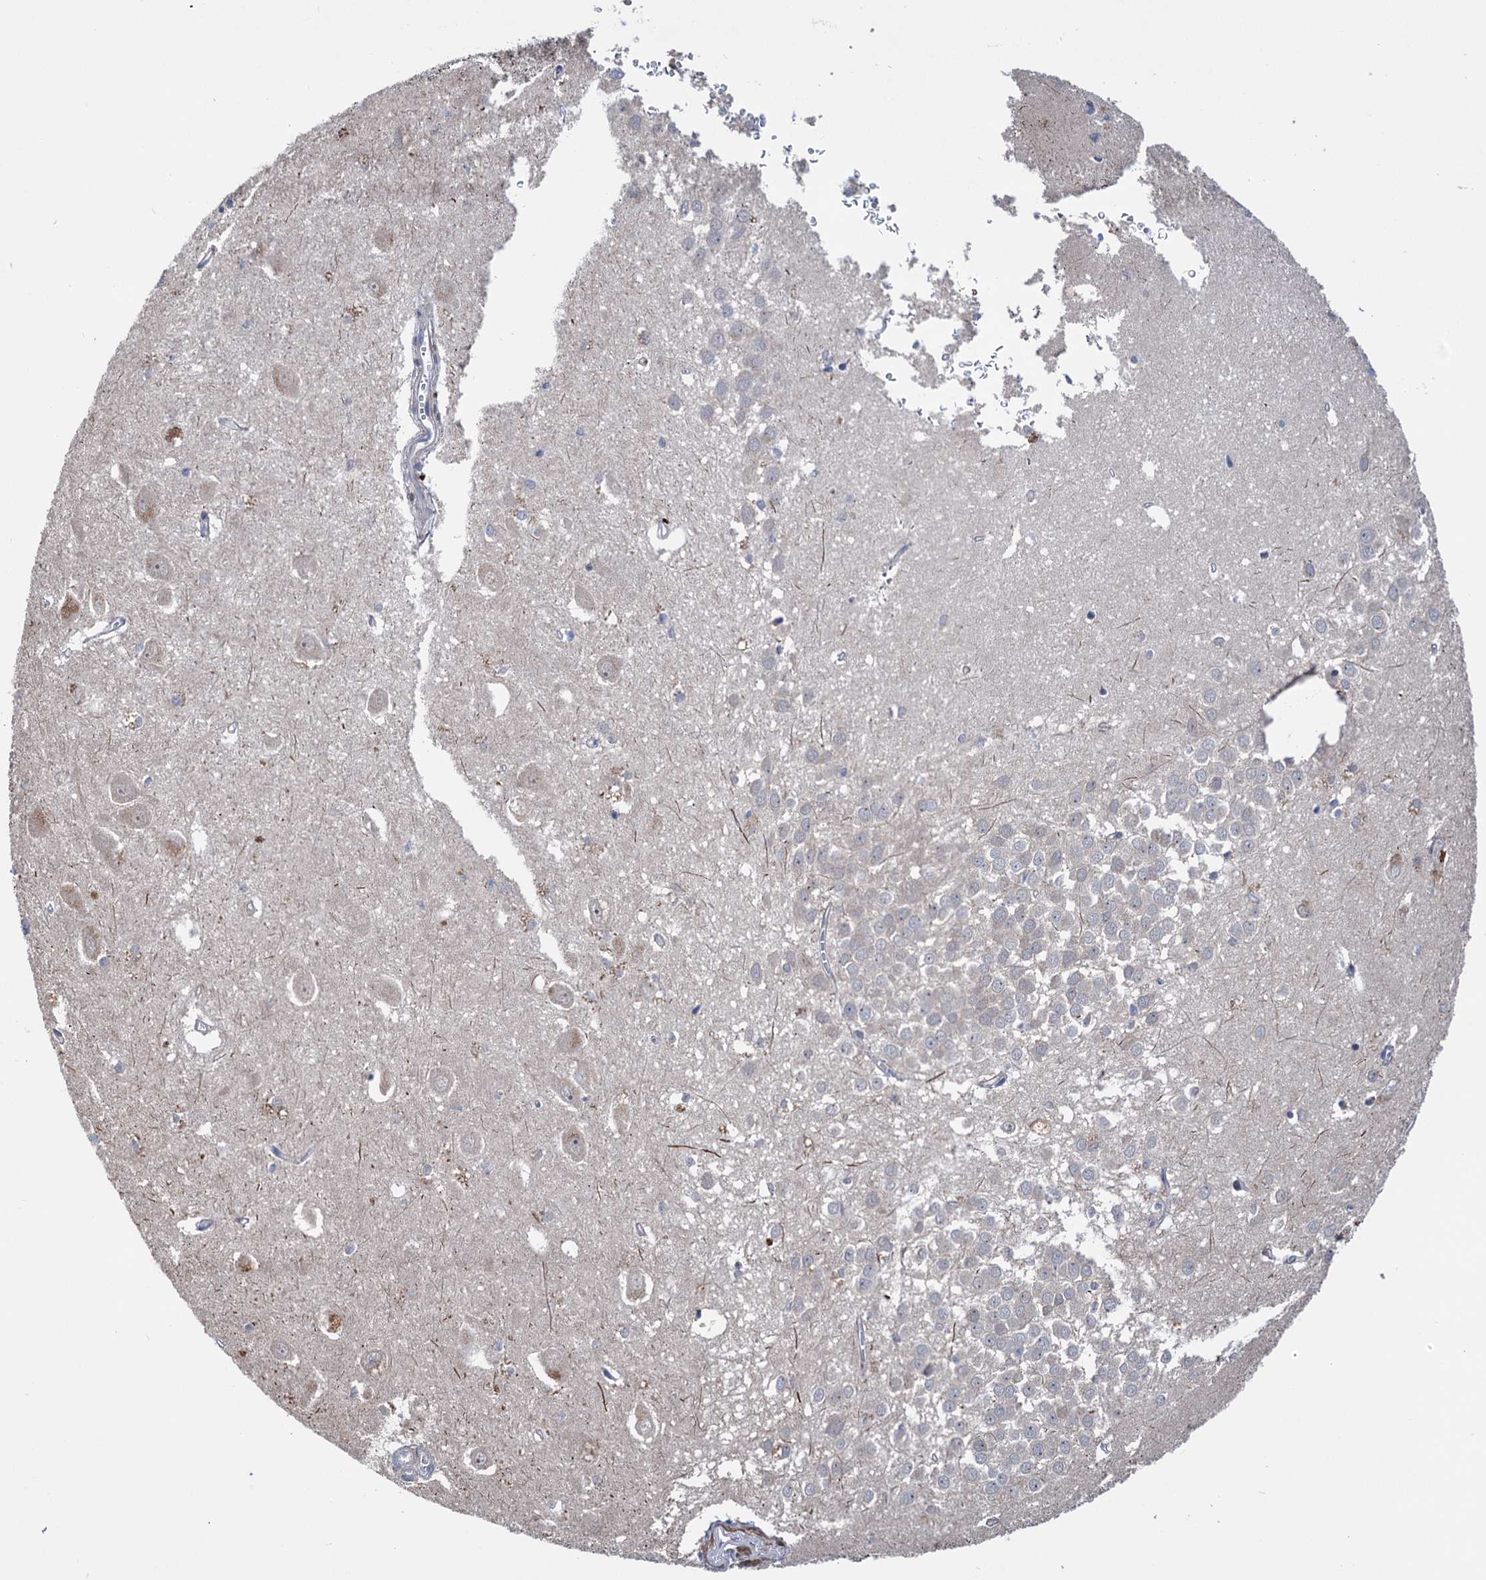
{"staining": {"intensity": "negative", "quantity": "none", "location": "none"}, "tissue": "hippocampus", "cell_type": "Glial cells", "image_type": "normal", "snomed": [{"axis": "morphology", "description": "Normal tissue, NOS"}, {"axis": "topography", "description": "Hippocampus"}], "caption": "Normal hippocampus was stained to show a protein in brown. There is no significant staining in glial cells.", "gene": "UBR1", "patient": {"sex": "female", "age": 64}}